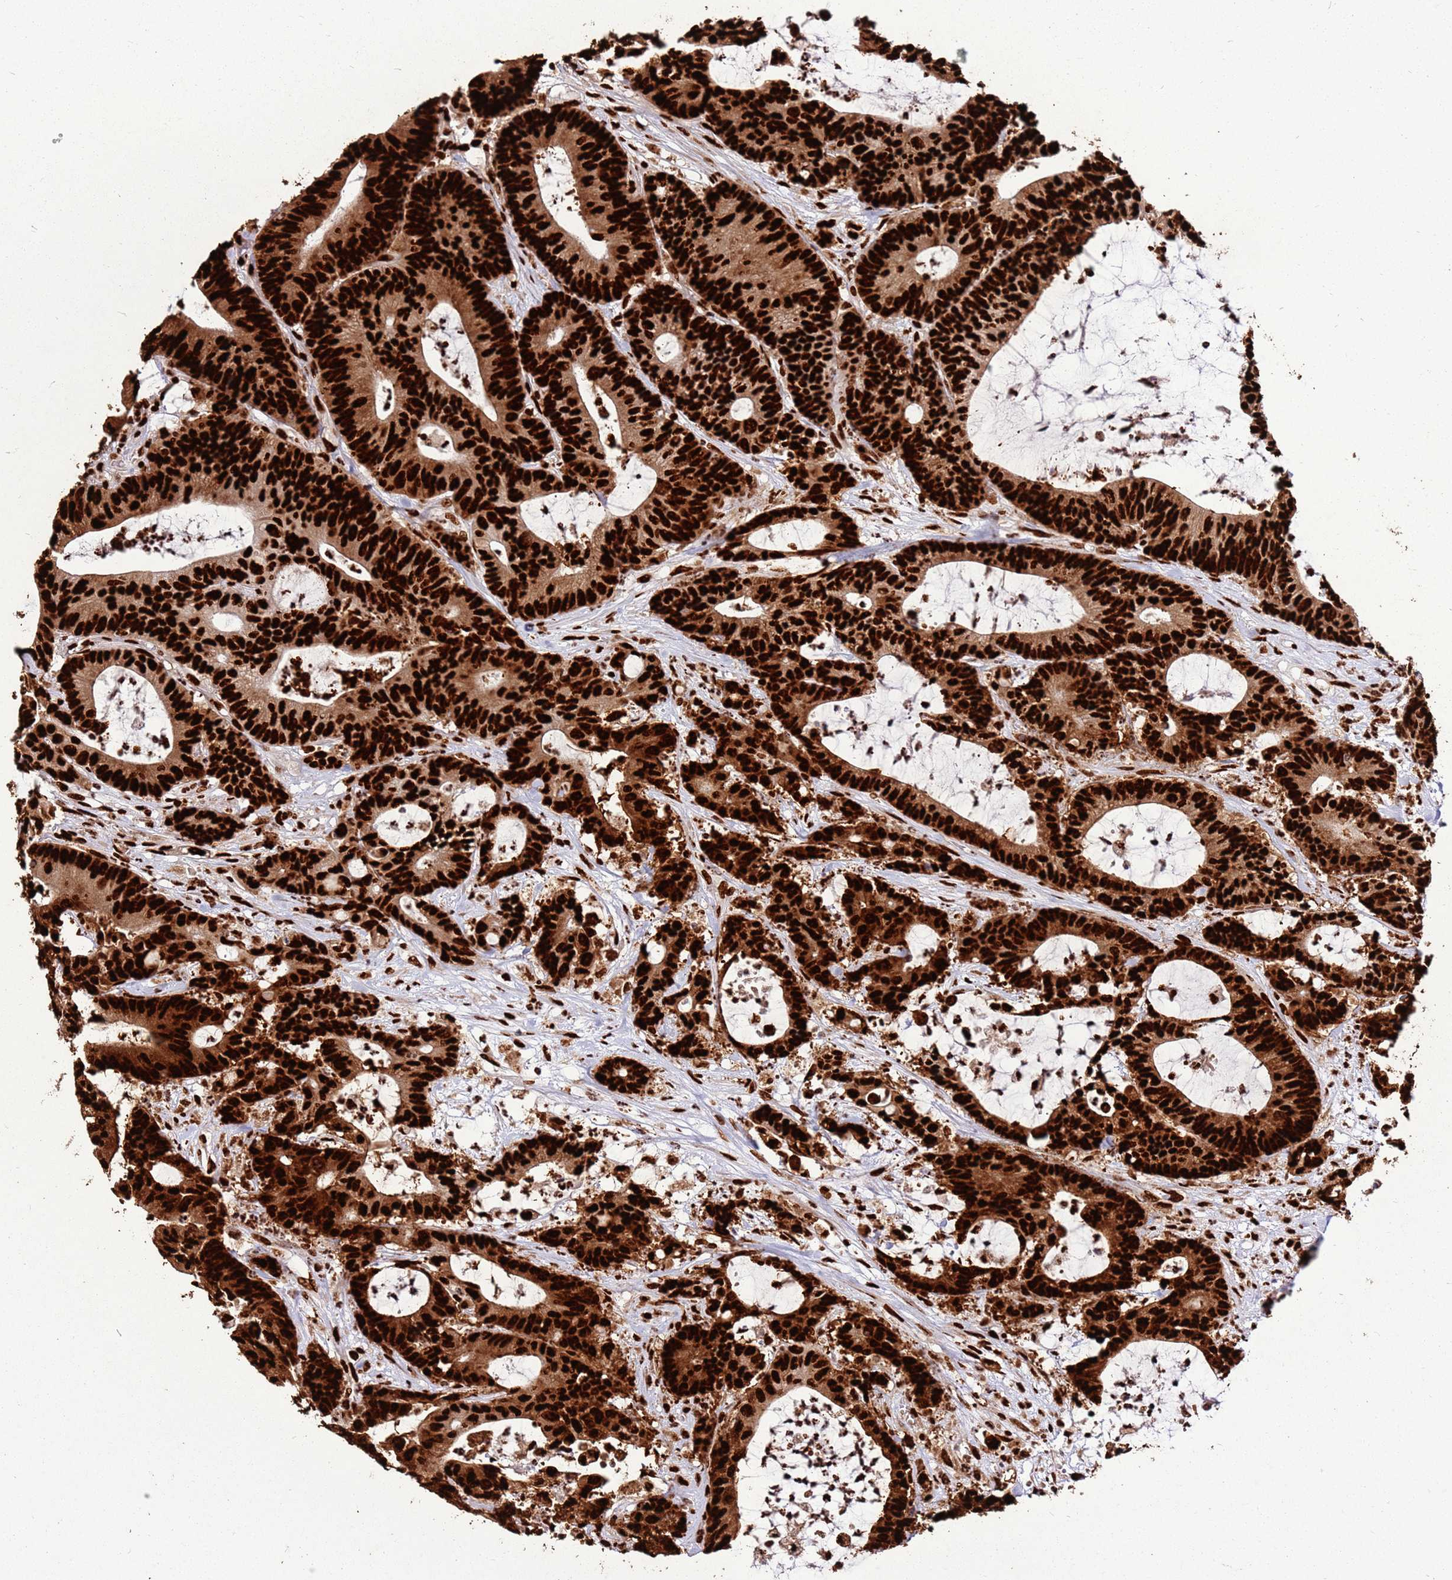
{"staining": {"intensity": "strong", "quantity": ">75%", "location": "cytoplasmic/membranous,nuclear"}, "tissue": "colorectal cancer", "cell_type": "Tumor cells", "image_type": "cancer", "snomed": [{"axis": "morphology", "description": "Adenocarcinoma, NOS"}, {"axis": "topography", "description": "Colon"}], "caption": "This histopathology image shows colorectal cancer stained with immunohistochemistry (IHC) to label a protein in brown. The cytoplasmic/membranous and nuclear of tumor cells show strong positivity for the protein. Nuclei are counter-stained blue.", "gene": "HNRNPAB", "patient": {"sex": "female", "age": 84}}